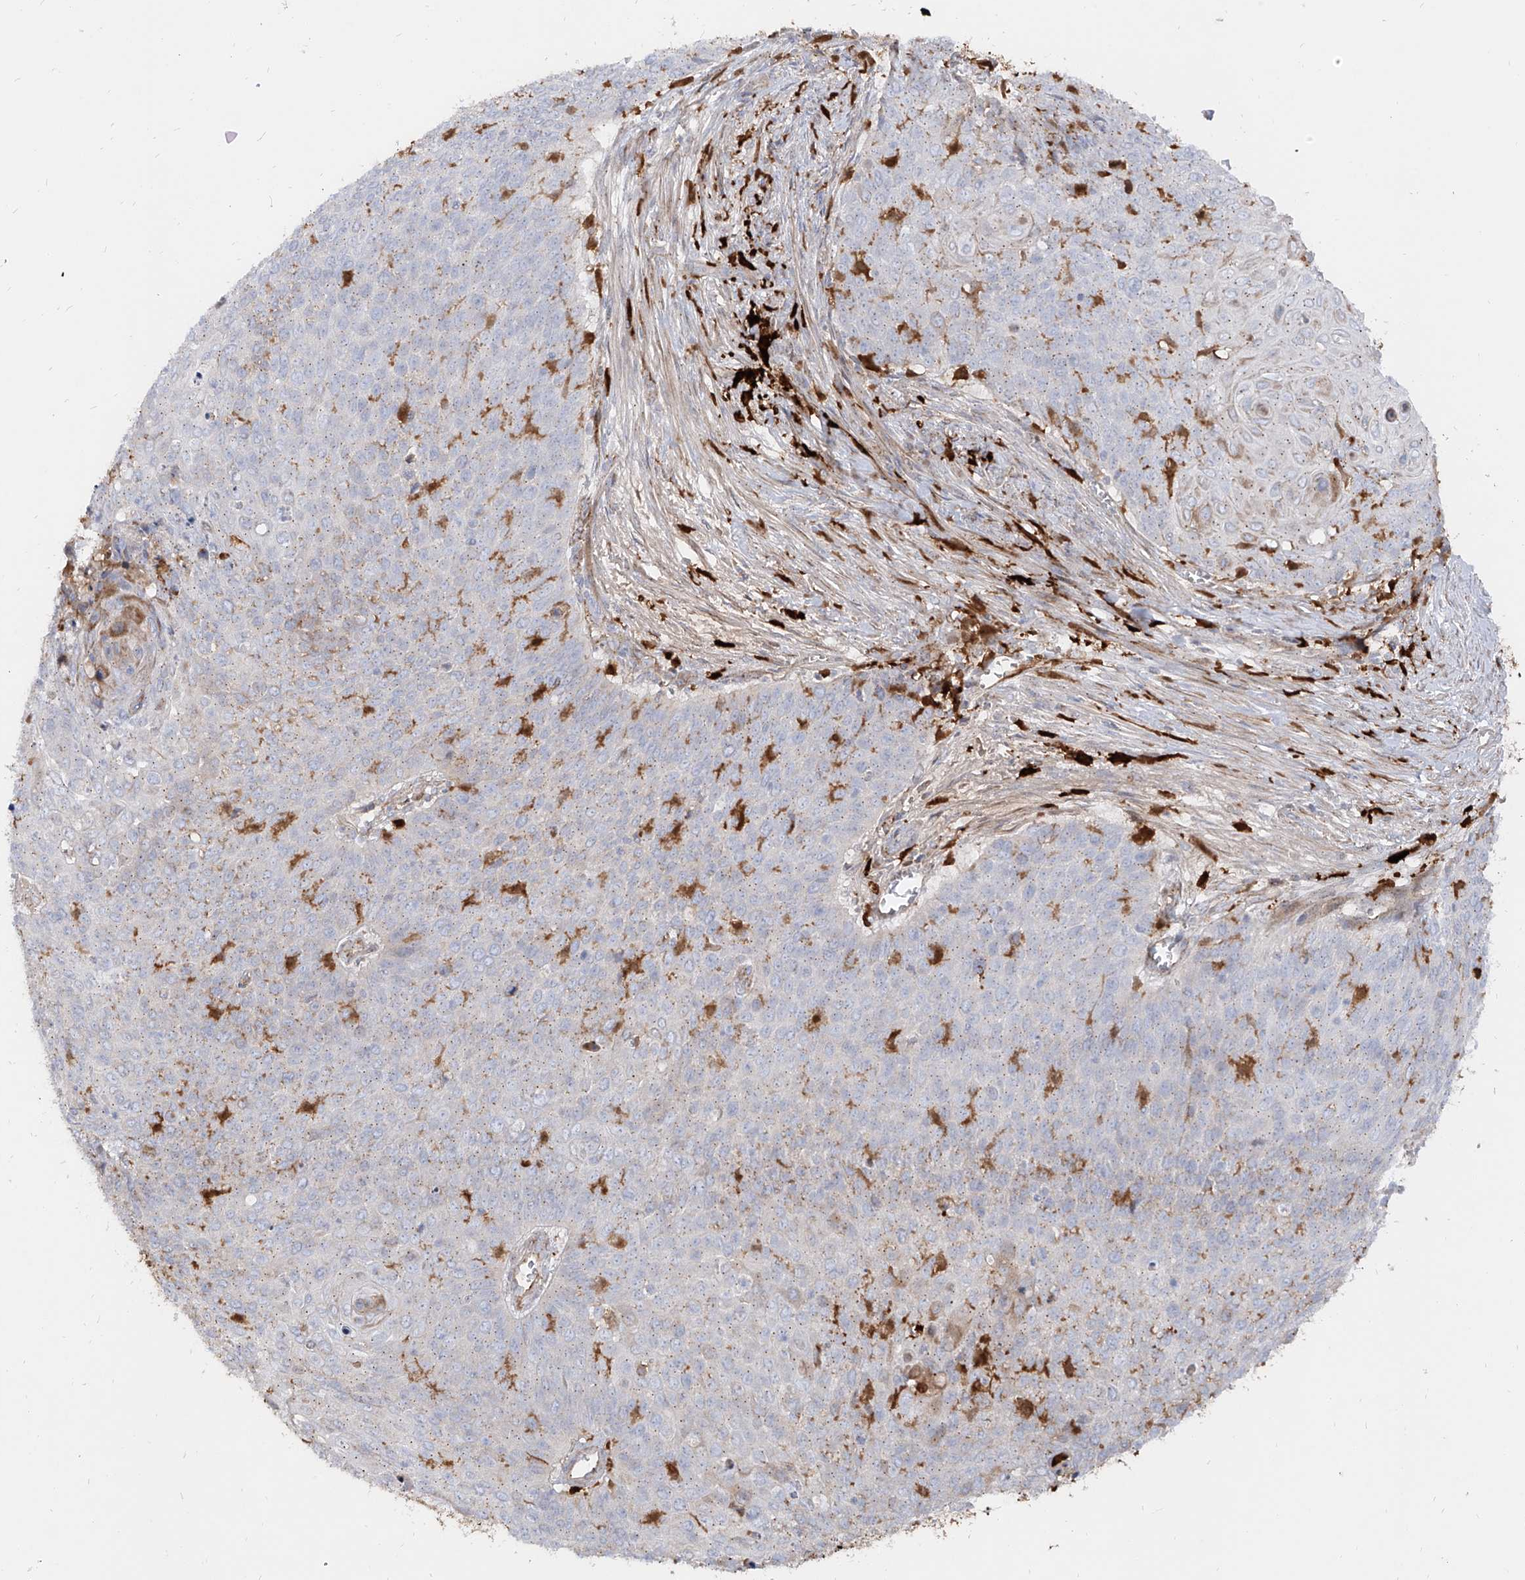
{"staining": {"intensity": "weak", "quantity": "<25%", "location": "cytoplasmic/membranous"}, "tissue": "cervical cancer", "cell_type": "Tumor cells", "image_type": "cancer", "snomed": [{"axis": "morphology", "description": "Squamous cell carcinoma, NOS"}, {"axis": "topography", "description": "Cervix"}], "caption": "A micrograph of human cervical cancer (squamous cell carcinoma) is negative for staining in tumor cells.", "gene": "KYNU", "patient": {"sex": "female", "age": 39}}